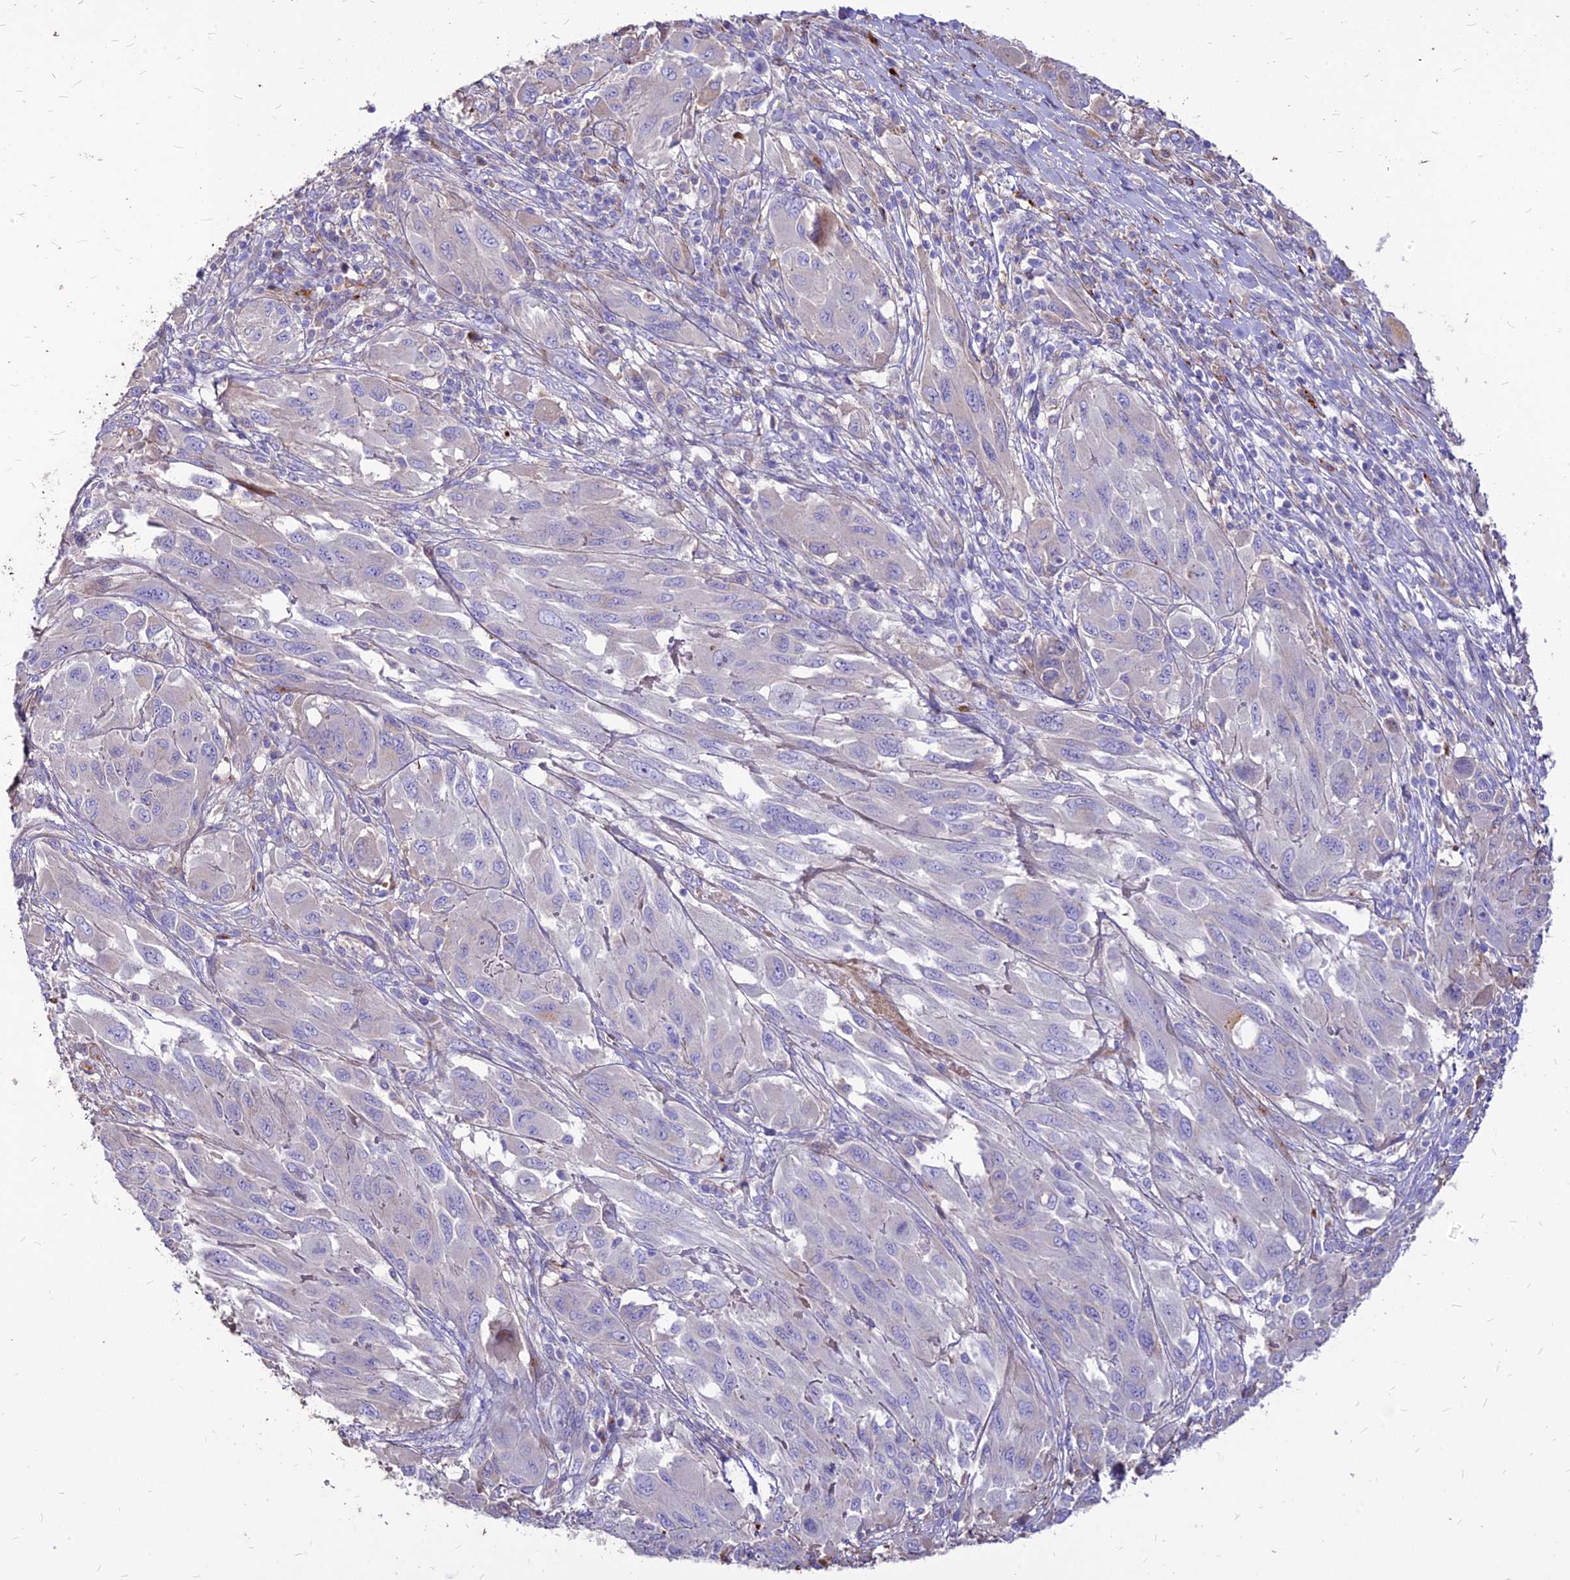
{"staining": {"intensity": "negative", "quantity": "none", "location": "none"}, "tissue": "melanoma", "cell_type": "Tumor cells", "image_type": "cancer", "snomed": [{"axis": "morphology", "description": "Malignant melanoma, NOS"}, {"axis": "topography", "description": "Skin"}], "caption": "A micrograph of human melanoma is negative for staining in tumor cells. Nuclei are stained in blue.", "gene": "RIMOC1", "patient": {"sex": "female", "age": 91}}